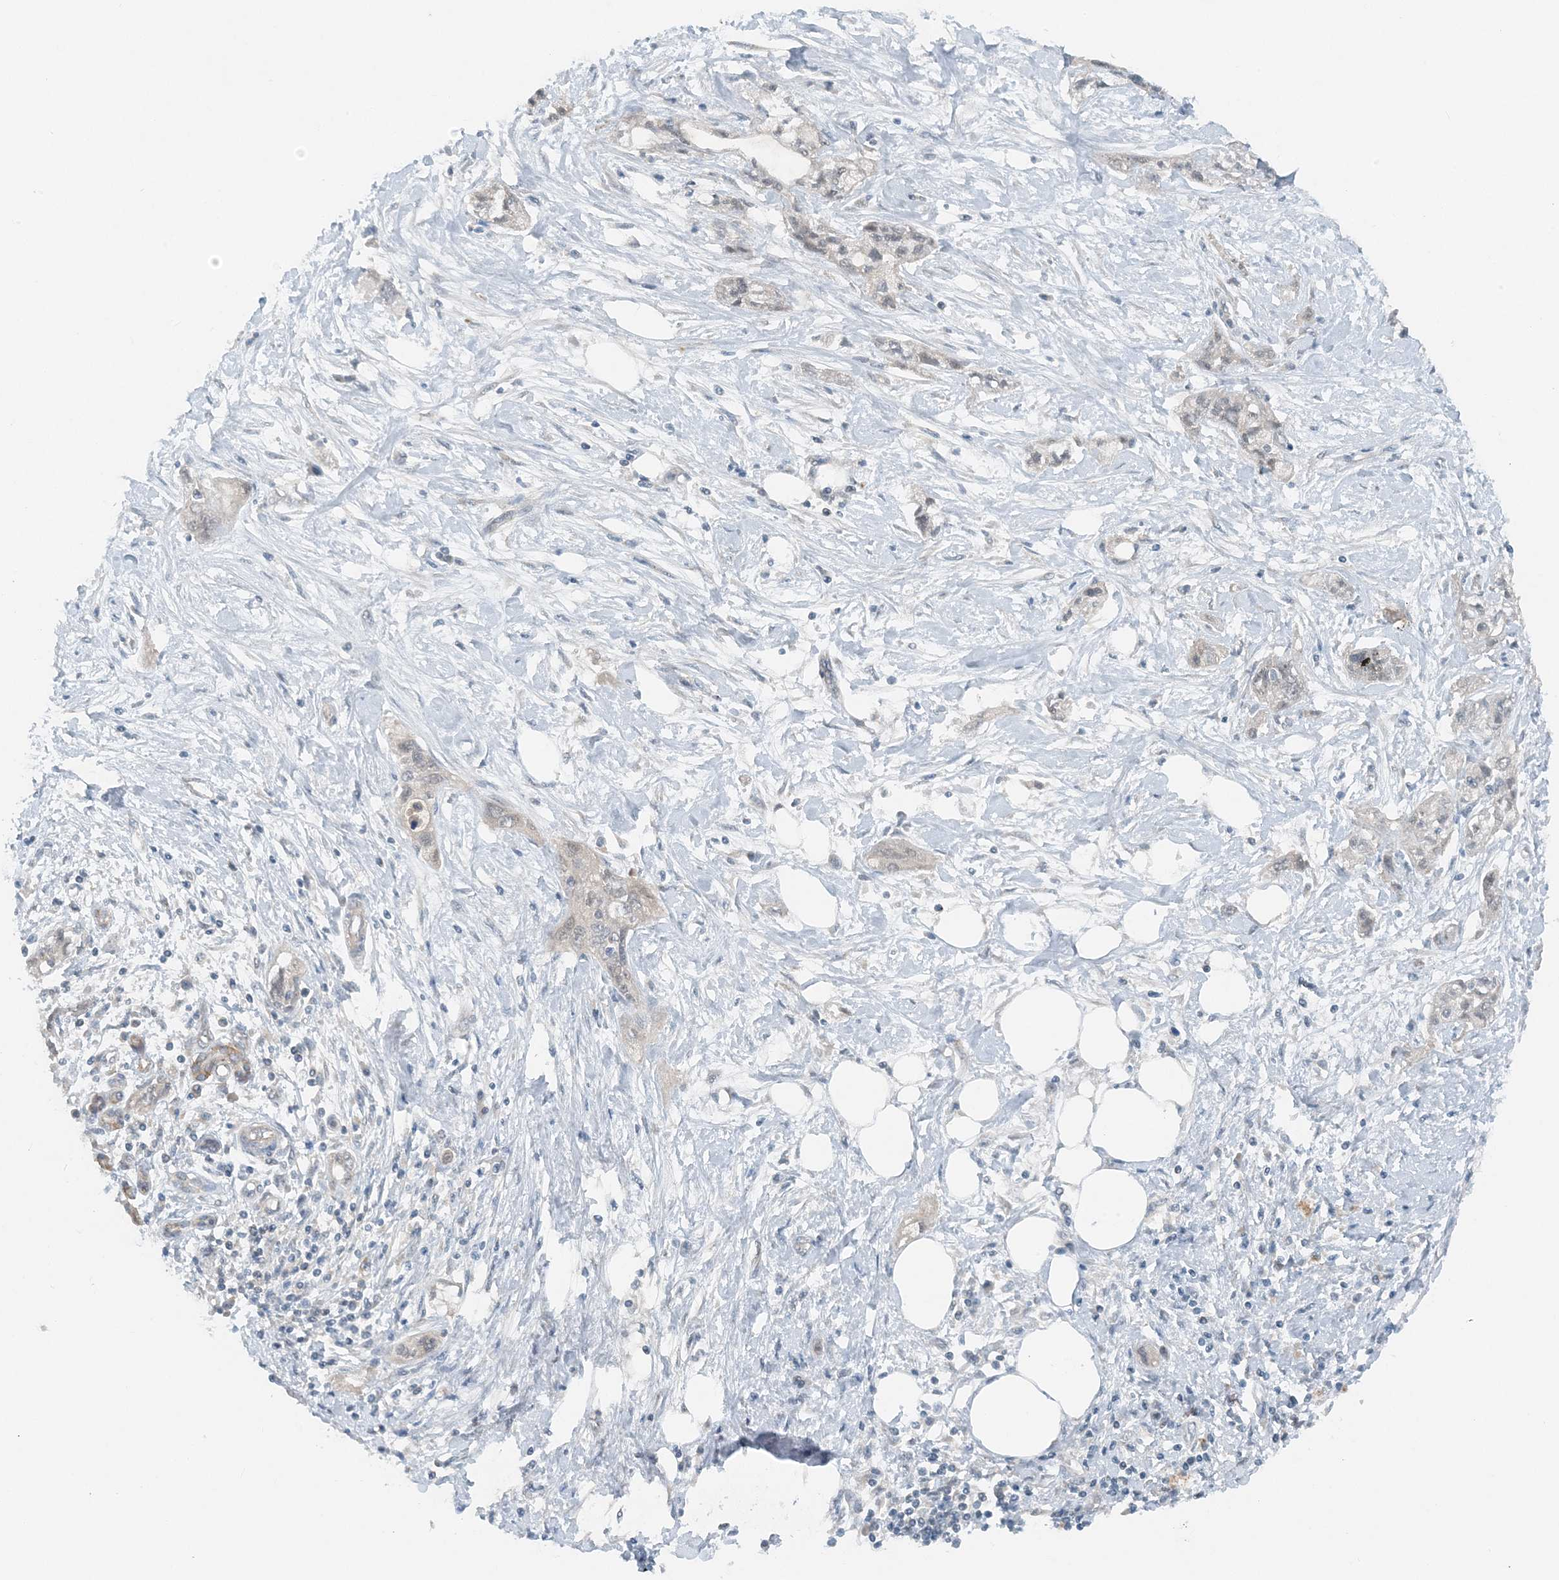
{"staining": {"intensity": "negative", "quantity": "none", "location": "none"}, "tissue": "pancreatic cancer", "cell_type": "Tumor cells", "image_type": "cancer", "snomed": [{"axis": "morphology", "description": "Adenocarcinoma, NOS"}, {"axis": "topography", "description": "Pancreas"}], "caption": "Tumor cells are negative for protein expression in human pancreatic cancer.", "gene": "MITD1", "patient": {"sex": "male", "age": 70}}